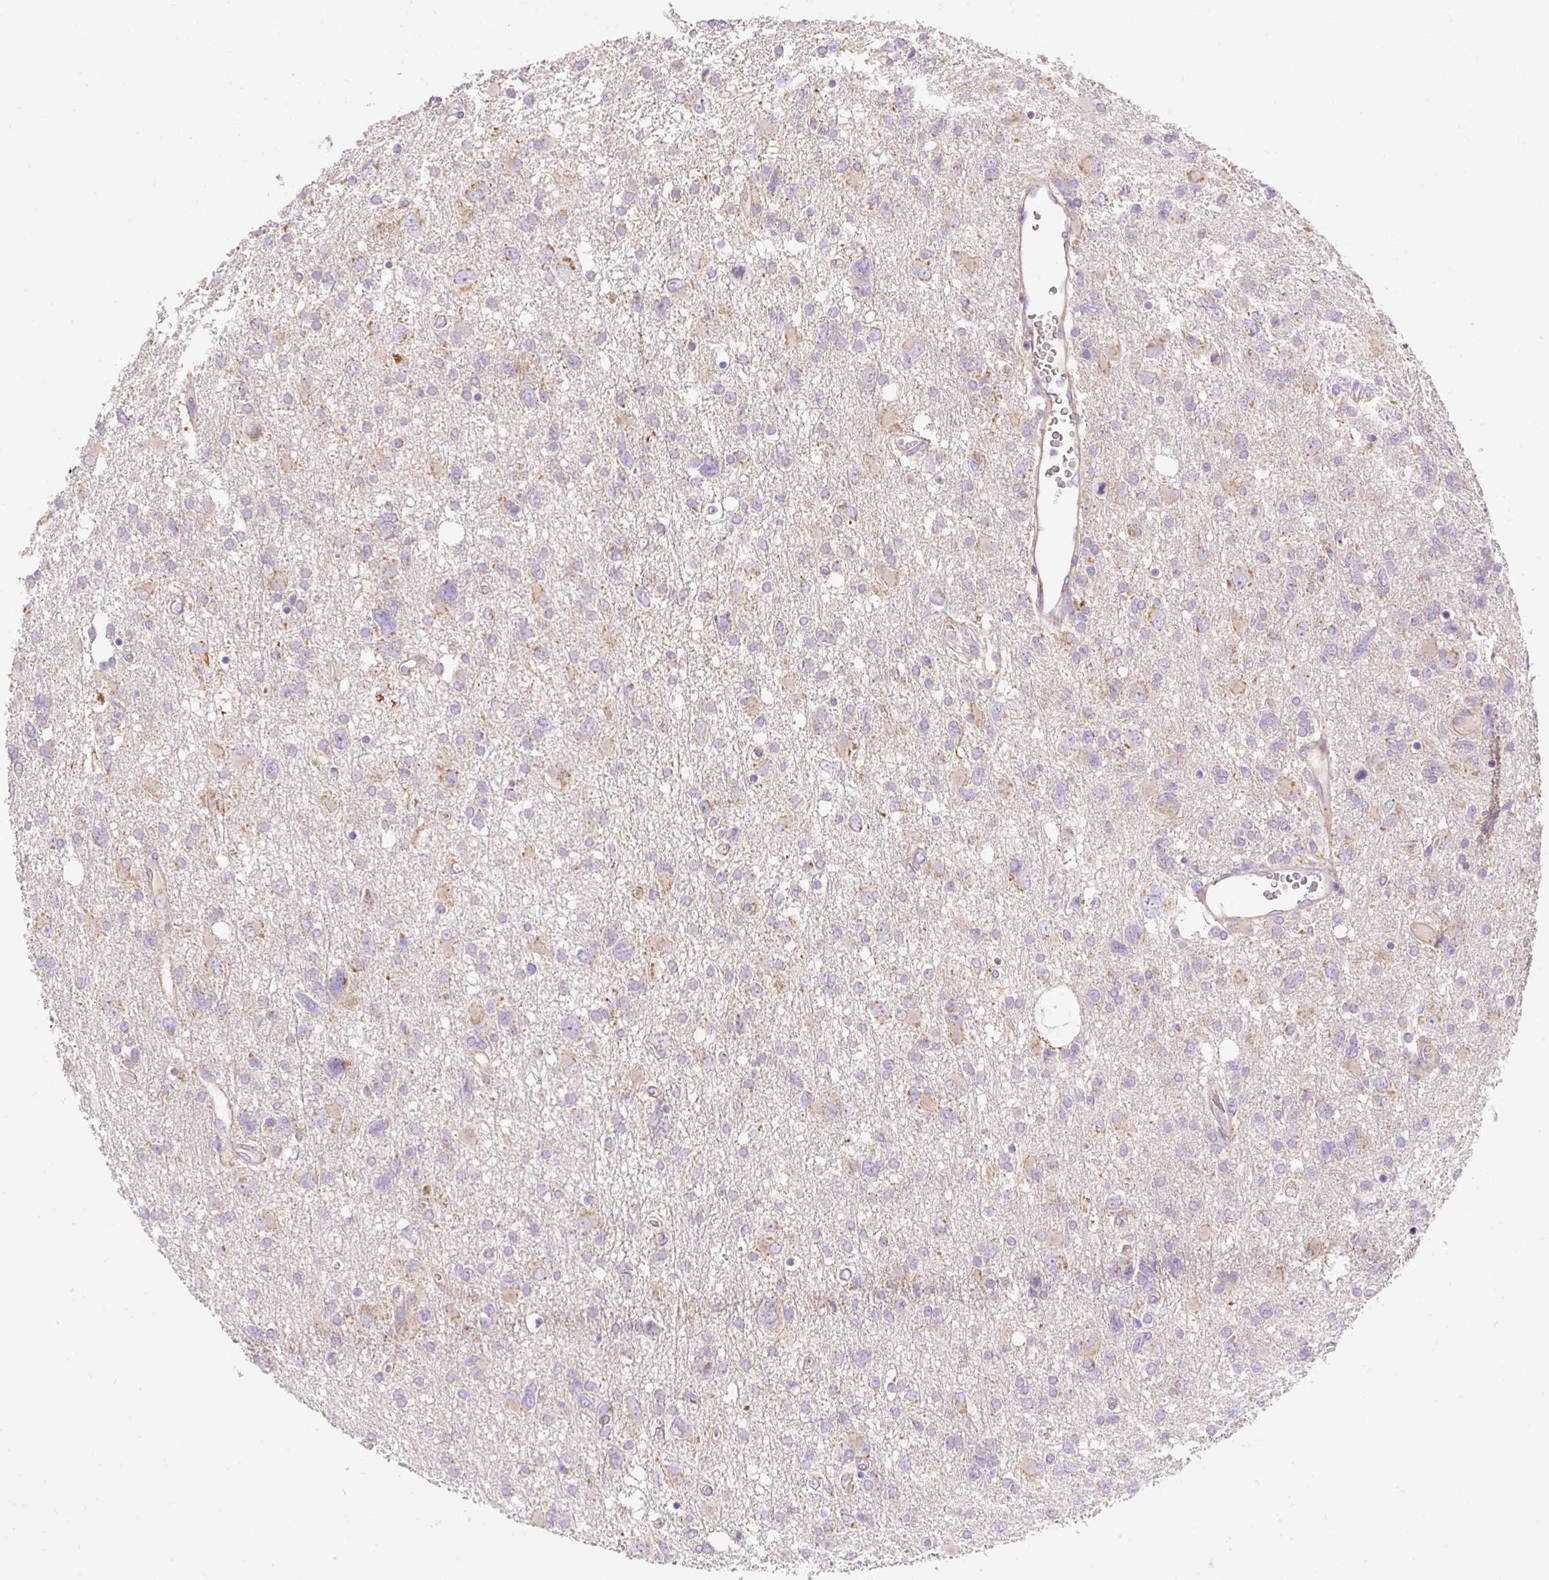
{"staining": {"intensity": "weak", "quantity": "25%-75%", "location": "cytoplasmic/membranous"}, "tissue": "glioma", "cell_type": "Tumor cells", "image_type": "cancer", "snomed": [{"axis": "morphology", "description": "Glioma, malignant, High grade"}, {"axis": "topography", "description": "Brain"}], "caption": "Glioma stained with DAB (3,3'-diaminobenzidine) immunohistochemistry exhibits low levels of weak cytoplasmic/membranous staining in approximately 25%-75% of tumor cells.", "gene": "PMAIP1", "patient": {"sex": "male", "age": 61}}